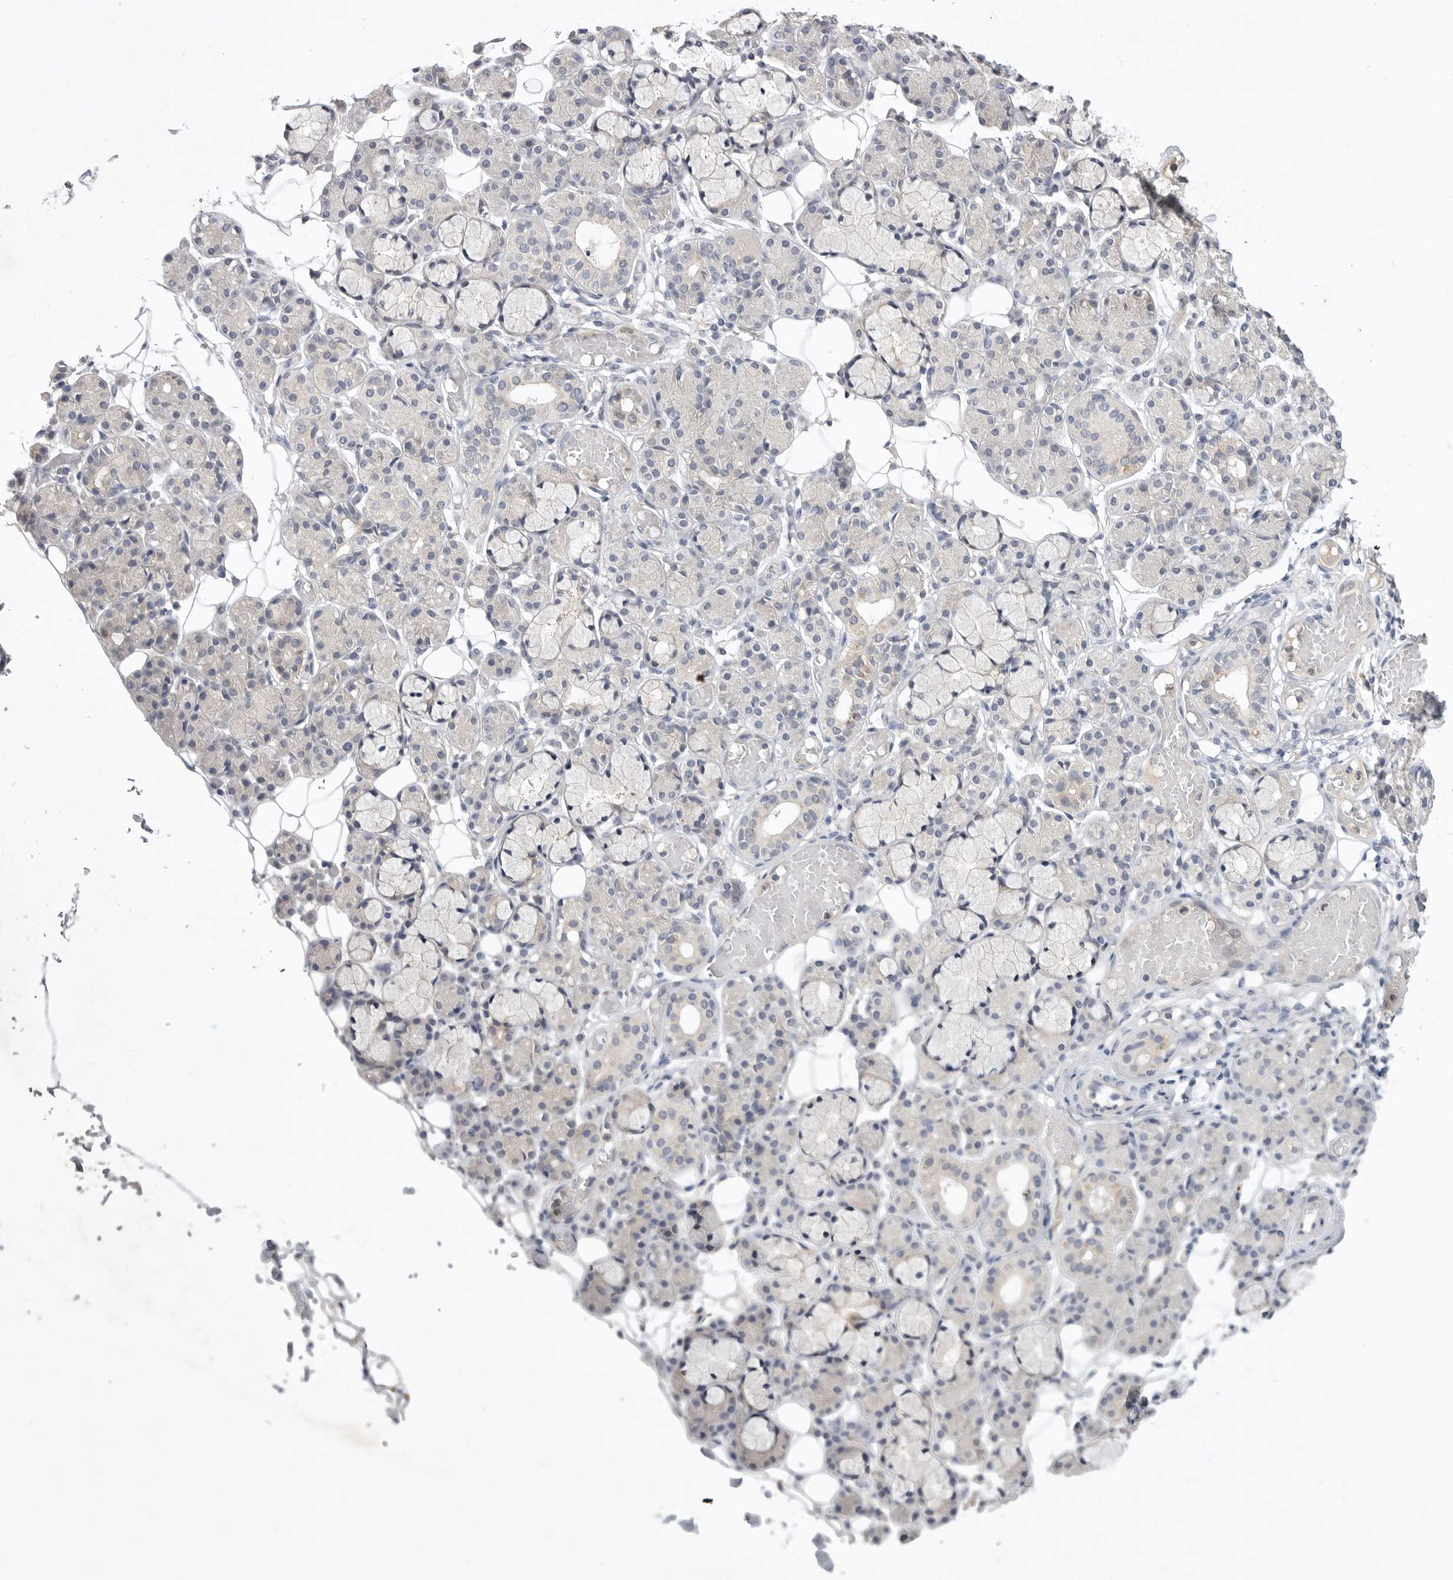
{"staining": {"intensity": "negative", "quantity": "none", "location": "none"}, "tissue": "salivary gland", "cell_type": "Glandular cells", "image_type": "normal", "snomed": [{"axis": "morphology", "description": "Normal tissue, NOS"}, {"axis": "topography", "description": "Salivary gland"}], "caption": "A high-resolution photomicrograph shows immunohistochemistry (IHC) staining of unremarkable salivary gland, which displays no significant expression in glandular cells.", "gene": "ITGAD", "patient": {"sex": "male", "age": 63}}